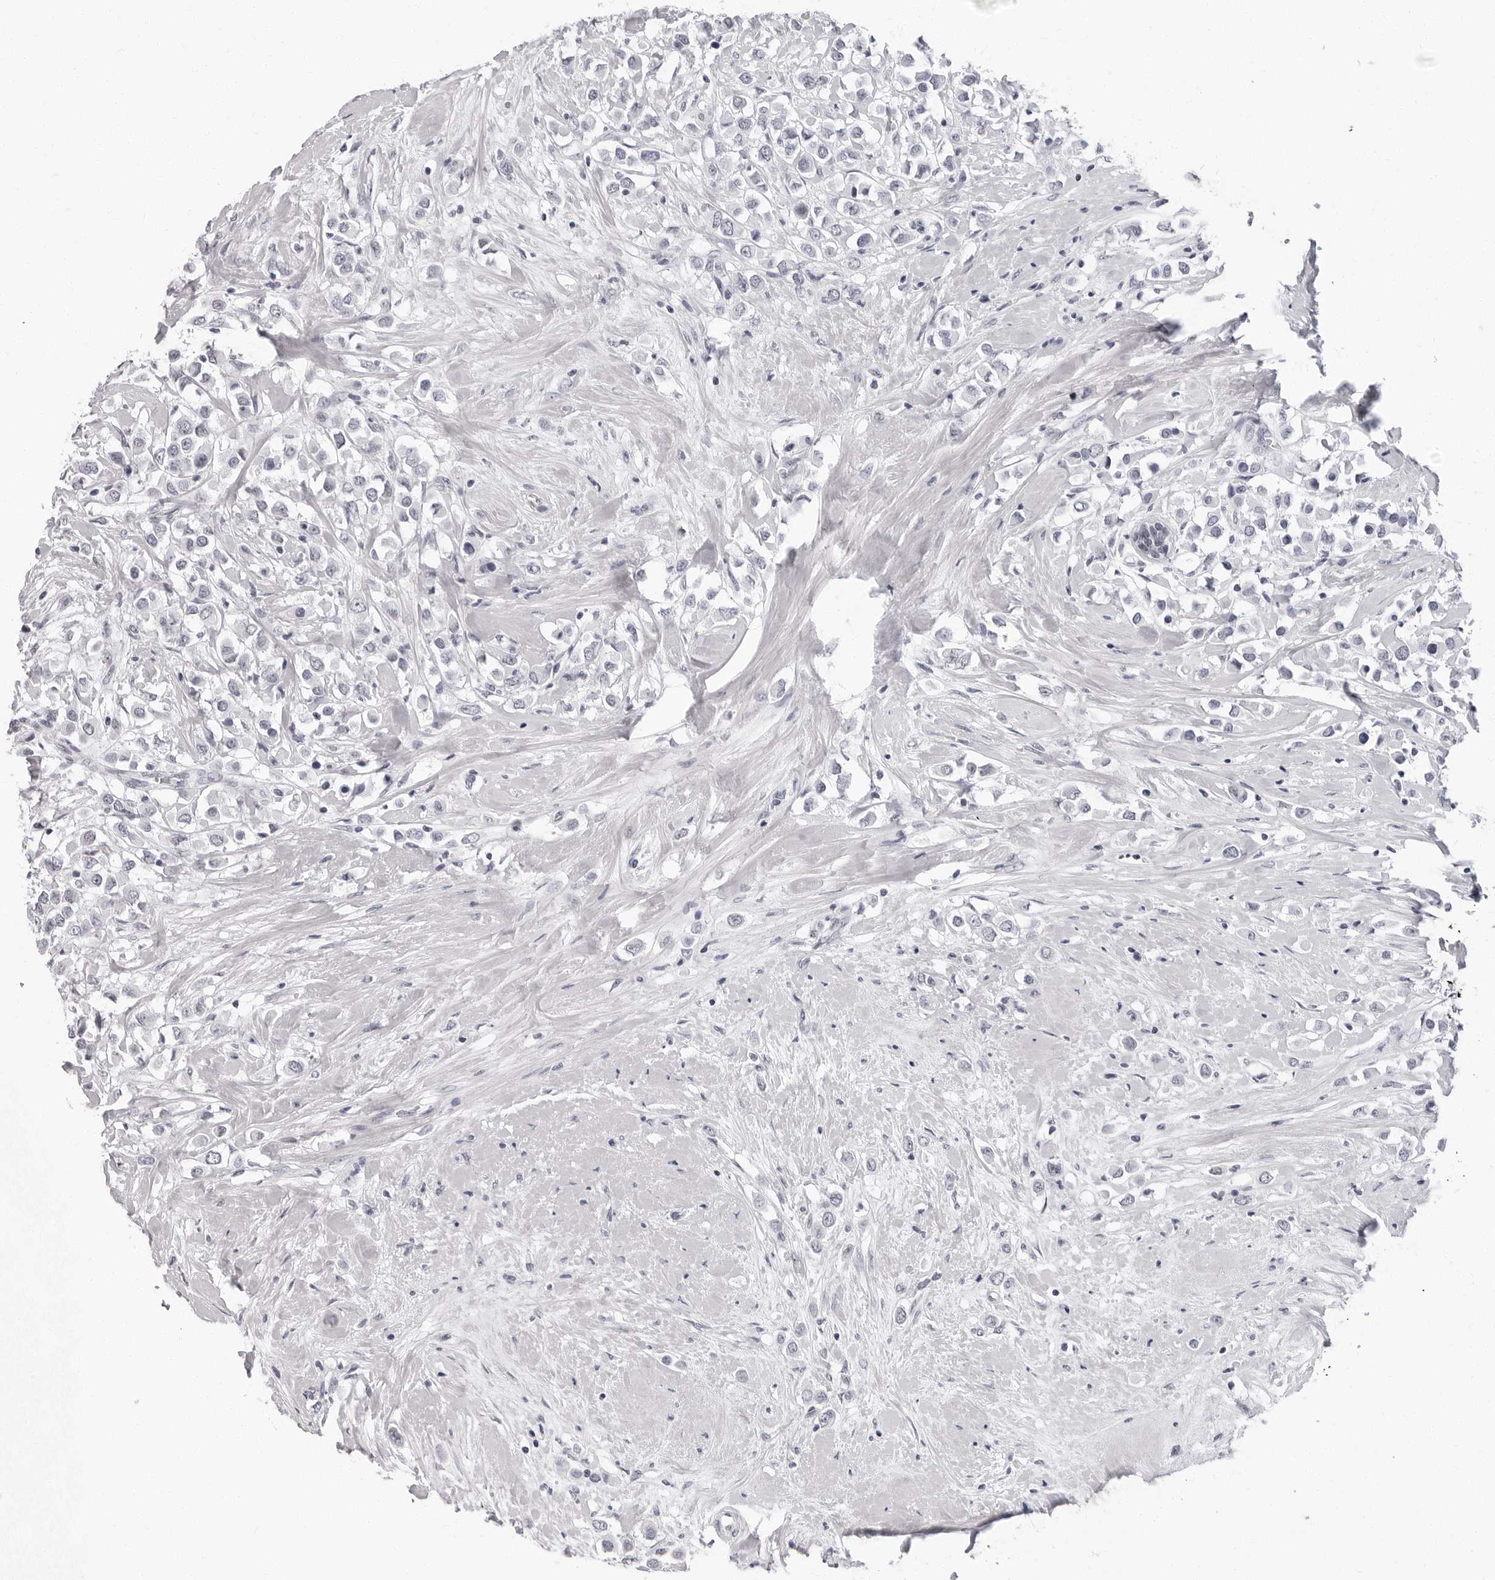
{"staining": {"intensity": "negative", "quantity": "none", "location": "none"}, "tissue": "breast cancer", "cell_type": "Tumor cells", "image_type": "cancer", "snomed": [{"axis": "morphology", "description": "Duct carcinoma"}, {"axis": "topography", "description": "Breast"}], "caption": "Immunohistochemistry photomicrograph of human infiltrating ductal carcinoma (breast) stained for a protein (brown), which reveals no positivity in tumor cells.", "gene": "VEZF1", "patient": {"sex": "female", "age": 61}}